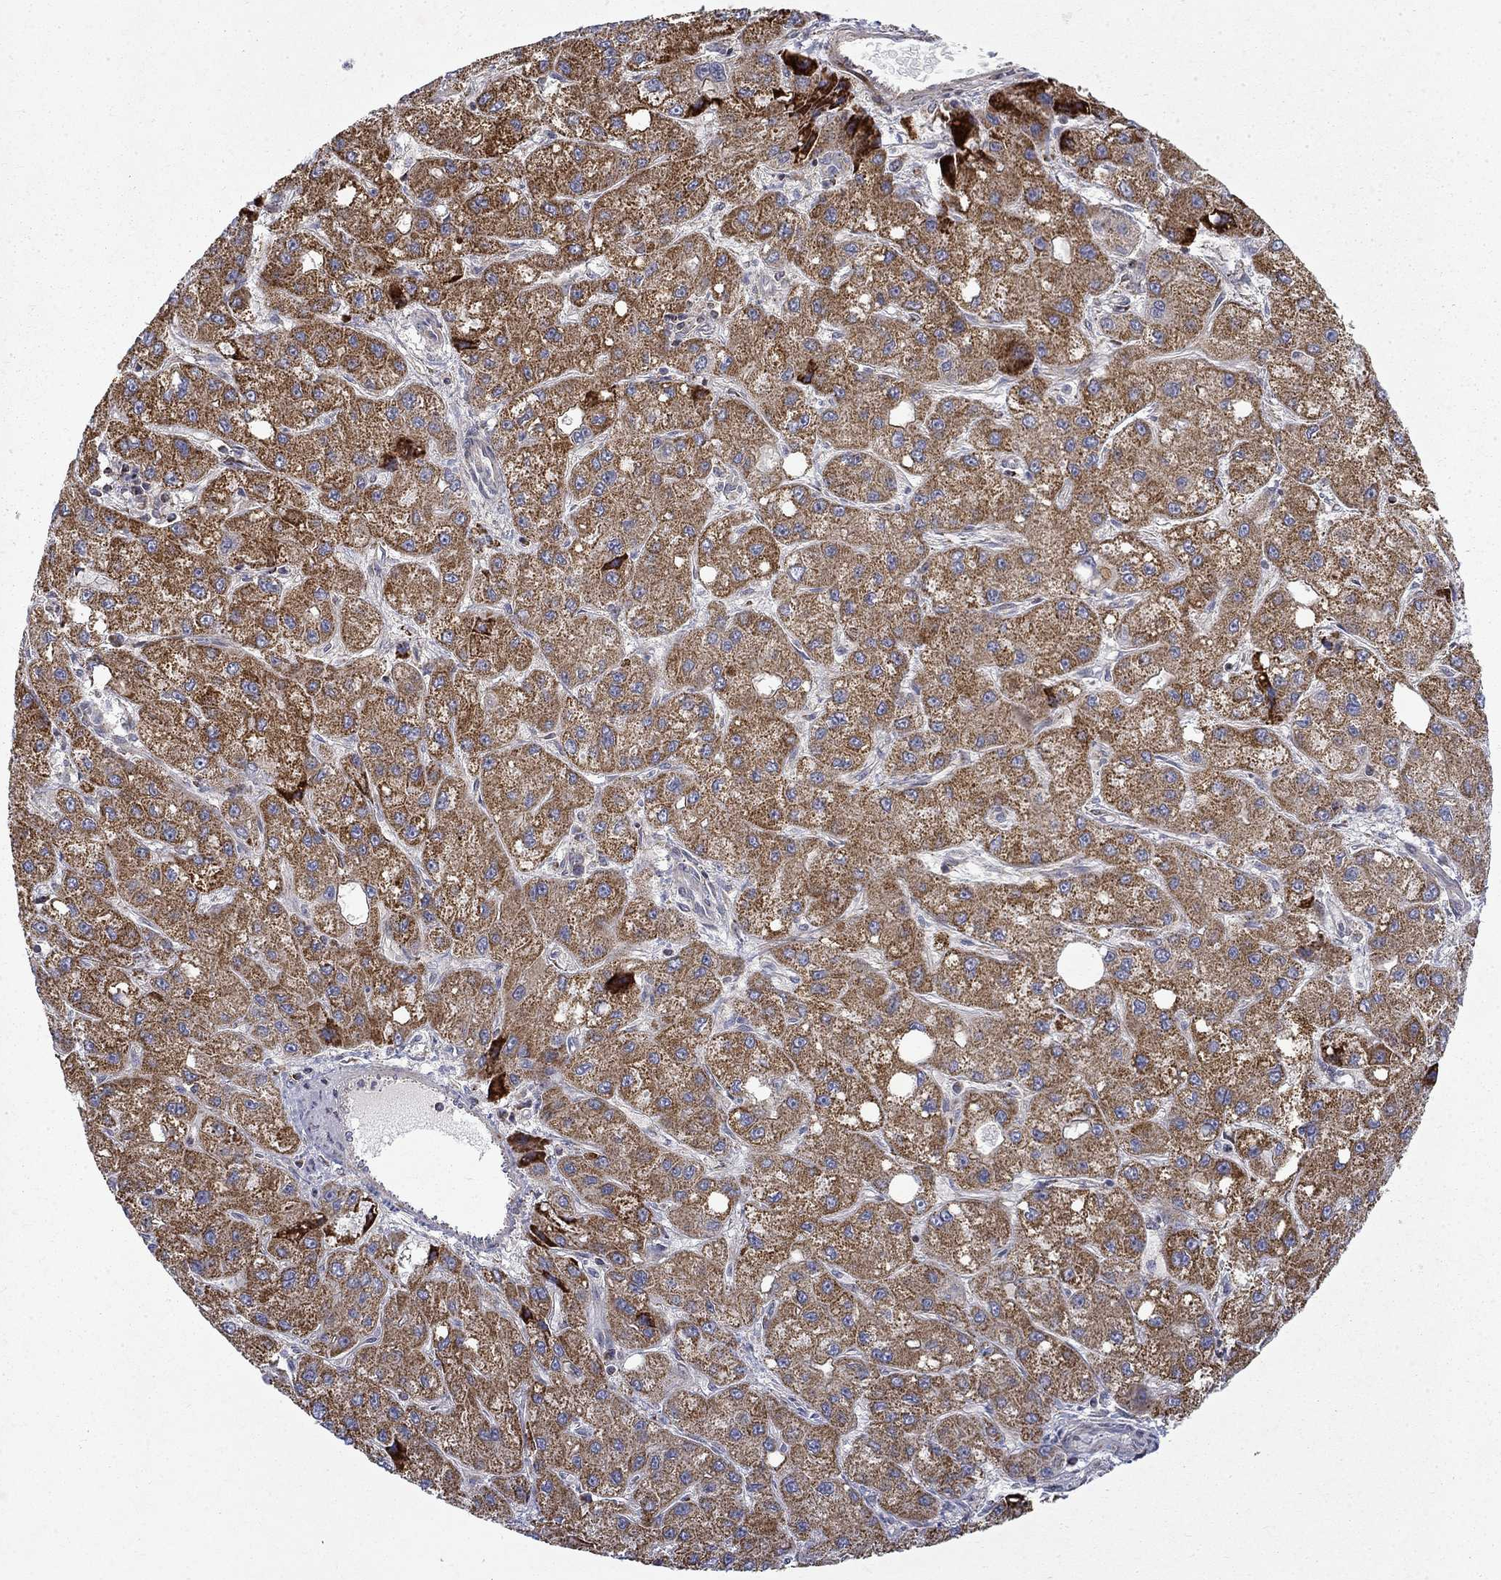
{"staining": {"intensity": "strong", "quantity": "25%-75%", "location": "cytoplasmic/membranous"}, "tissue": "liver cancer", "cell_type": "Tumor cells", "image_type": "cancer", "snomed": [{"axis": "morphology", "description": "Carcinoma, Hepatocellular, NOS"}, {"axis": "topography", "description": "Liver"}], "caption": "Immunohistochemistry of human liver cancer displays high levels of strong cytoplasmic/membranous positivity in about 25%-75% of tumor cells.", "gene": "PCBP3", "patient": {"sex": "male", "age": 73}}